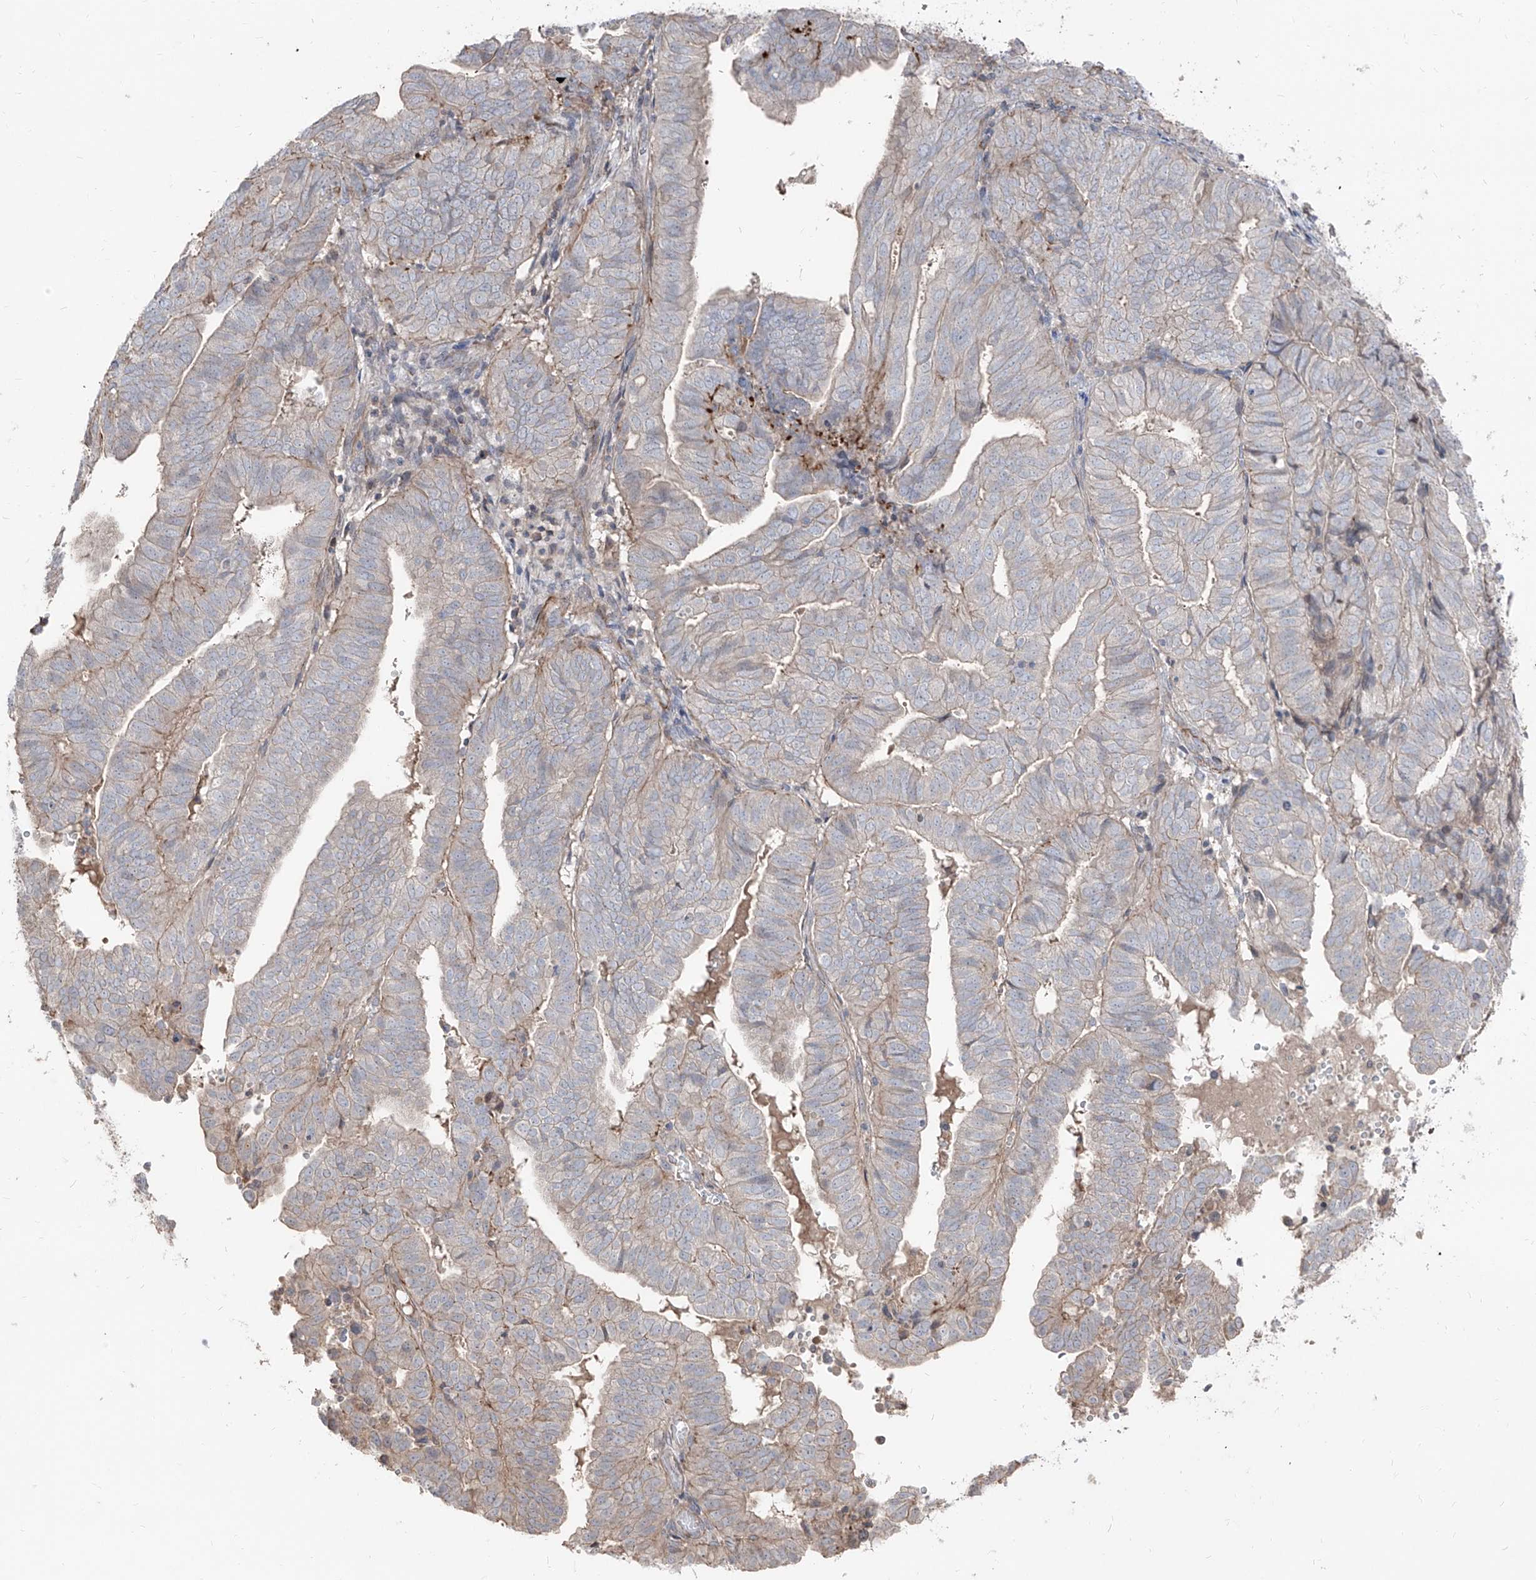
{"staining": {"intensity": "weak", "quantity": "25%-75%", "location": "cytoplasmic/membranous"}, "tissue": "endometrial cancer", "cell_type": "Tumor cells", "image_type": "cancer", "snomed": [{"axis": "morphology", "description": "Adenocarcinoma, NOS"}, {"axis": "topography", "description": "Uterus"}], "caption": "Immunohistochemistry image of neoplastic tissue: endometrial cancer (adenocarcinoma) stained using IHC shows low levels of weak protein expression localized specifically in the cytoplasmic/membranous of tumor cells, appearing as a cytoplasmic/membranous brown color.", "gene": "UFD1", "patient": {"sex": "female", "age": 77}}